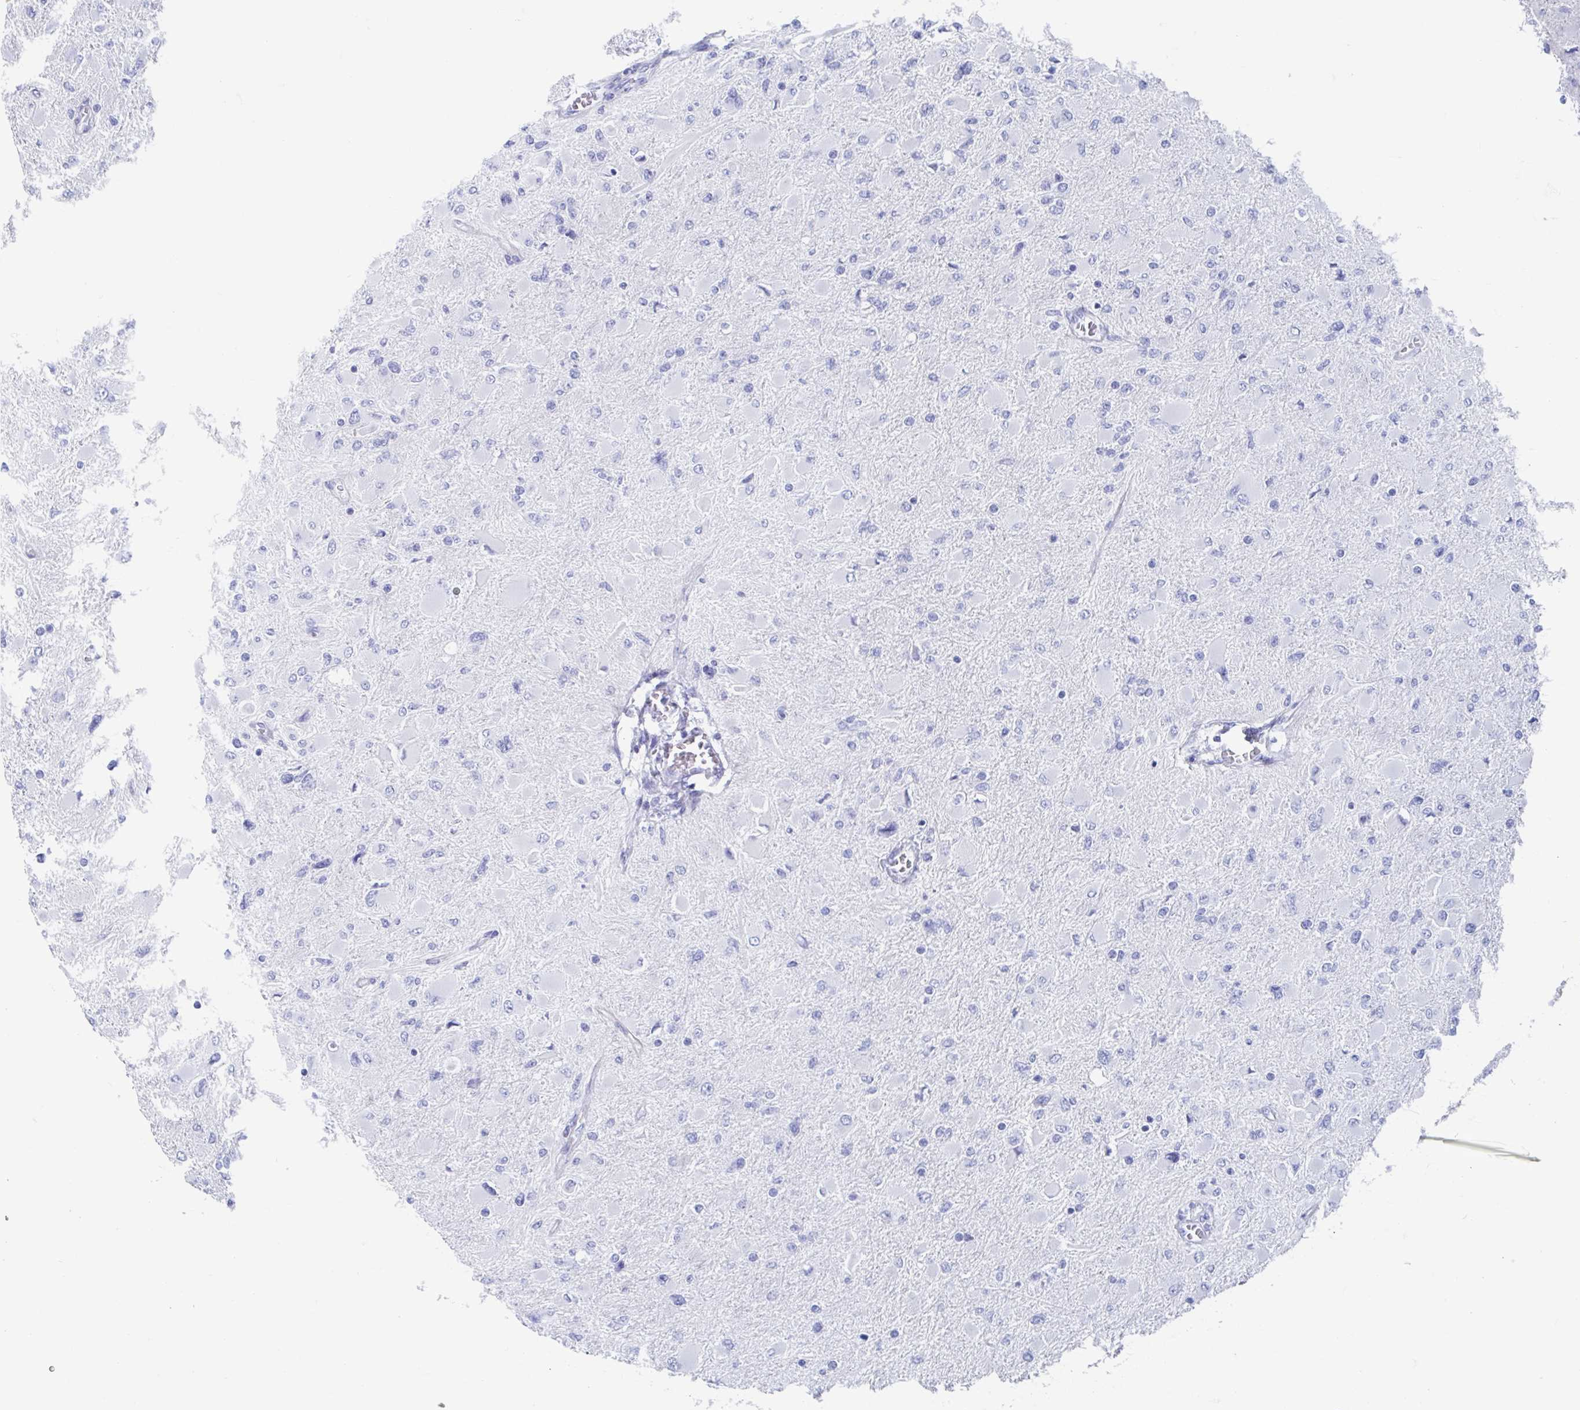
{"staining": {"intensity": "negative", "quantity": "none", "location": "none"}, "tissue": "glioma", "cell_type": "Tumor cells", "image_type": "cancer", "snomed": [{"axis": "morphology", "description": "Glioma, malignant, High grade"}, {"axis": "topography", "description": "Cerebral cortex"}], "caption": "This image is of glioma stained with IHC to label a protein in brown with the nuclei are counter-stained blue. There is no expression in tumor cells.", "gene": "SHCBP1L", "patient": {"sex": "female", "age": 36}}